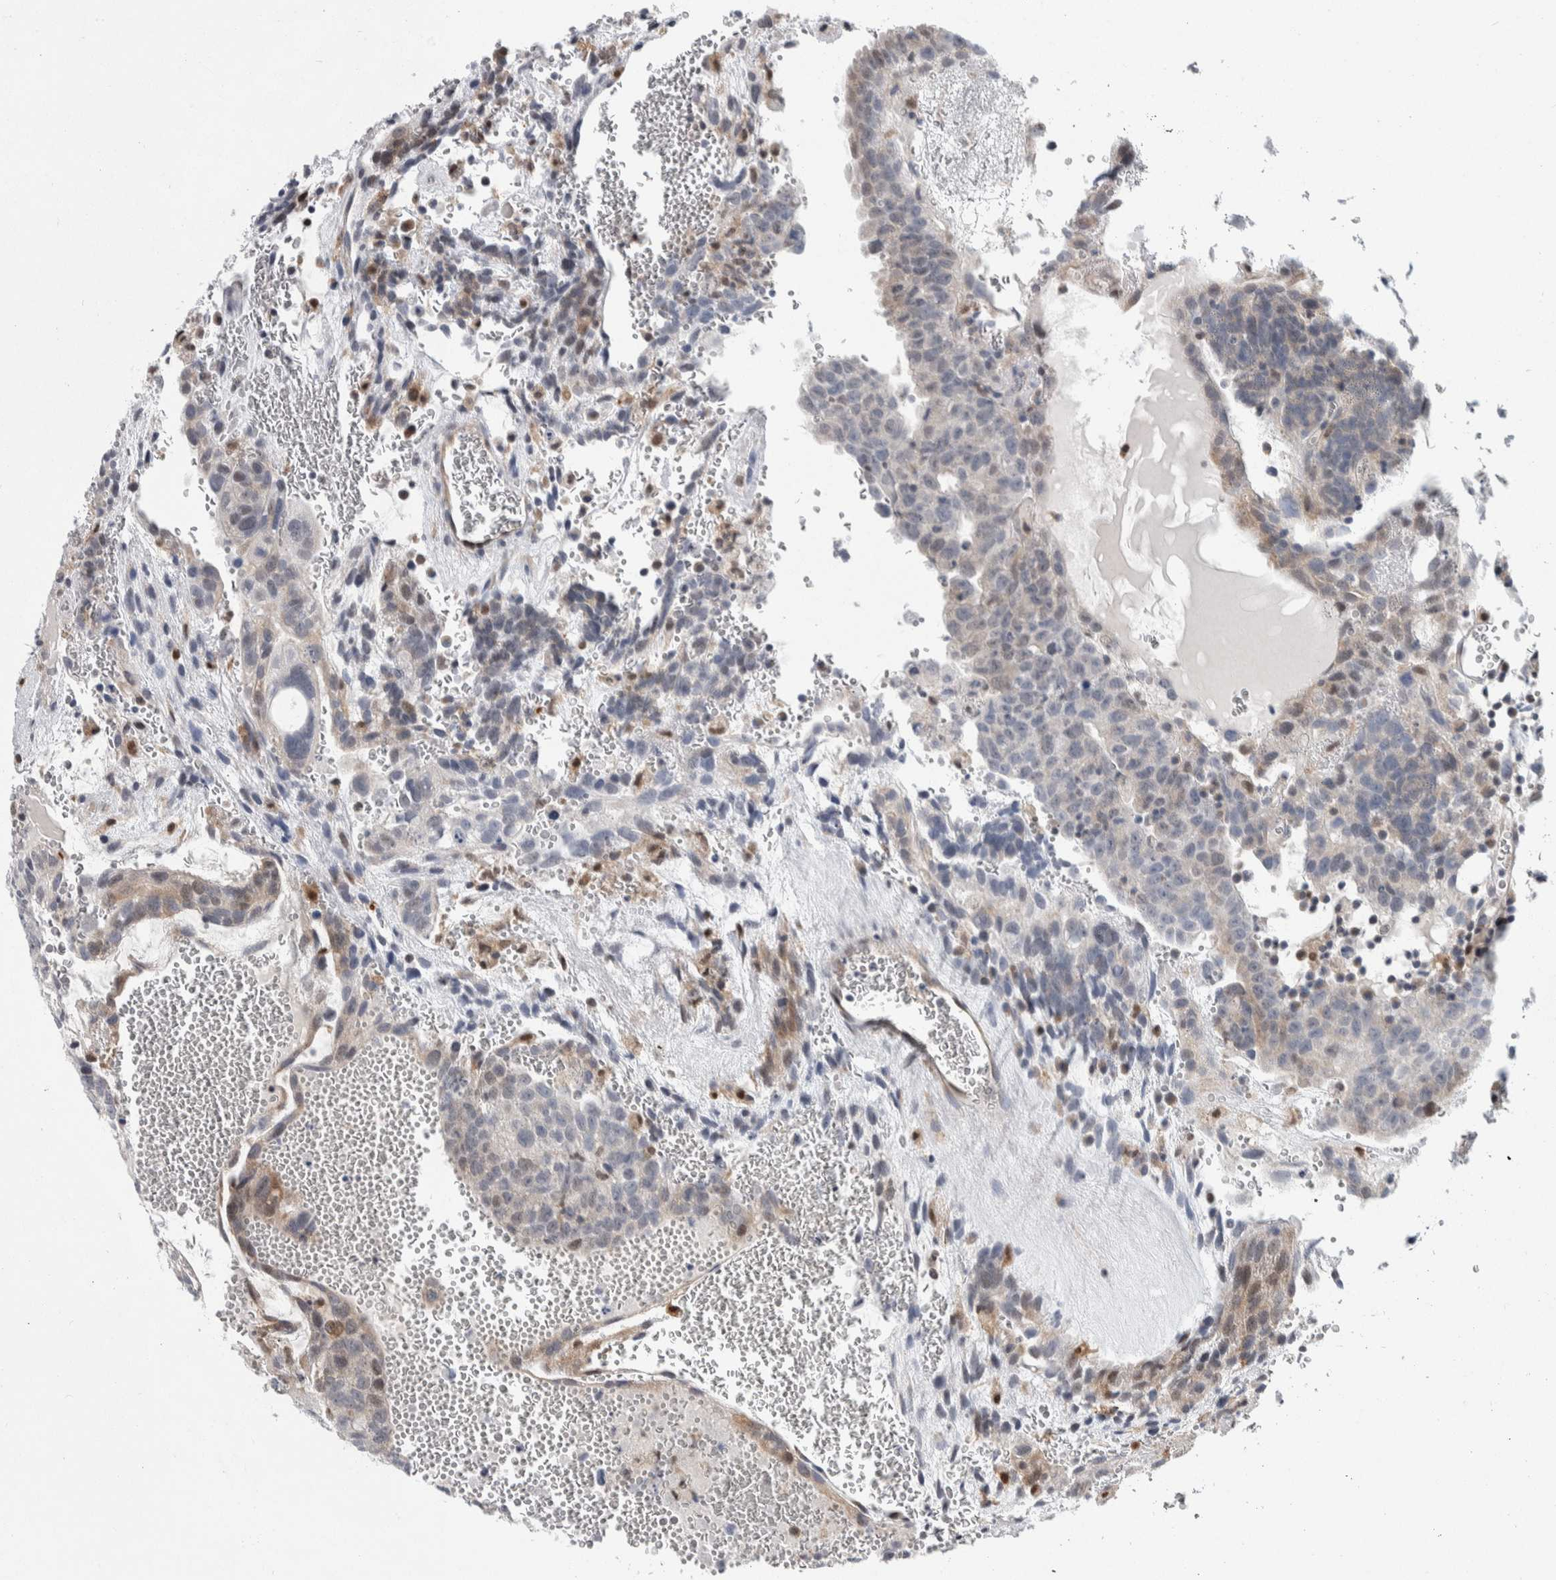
{"staining": {"intensity": "negative", "quantity": "none", "location": "none"}, "tissue": "testis cancer", "cell_type": "Tumor cells", "image_type": "cancer", "snomed": [{"axis": "morphology", "description": "Seminoma, NOS"}, {"axis": "morphology", "description": "Carcinoma, Embryonal, NOS"}, {"axis": "topography", "description": "Testis"}], "caption": "A high-resolution photomicrograph shows IHC staining of testis cancer, which shows no significant expression in tumor cells.", "gene": "PTPA", "patient": {"sex": "male", "age": 52}}